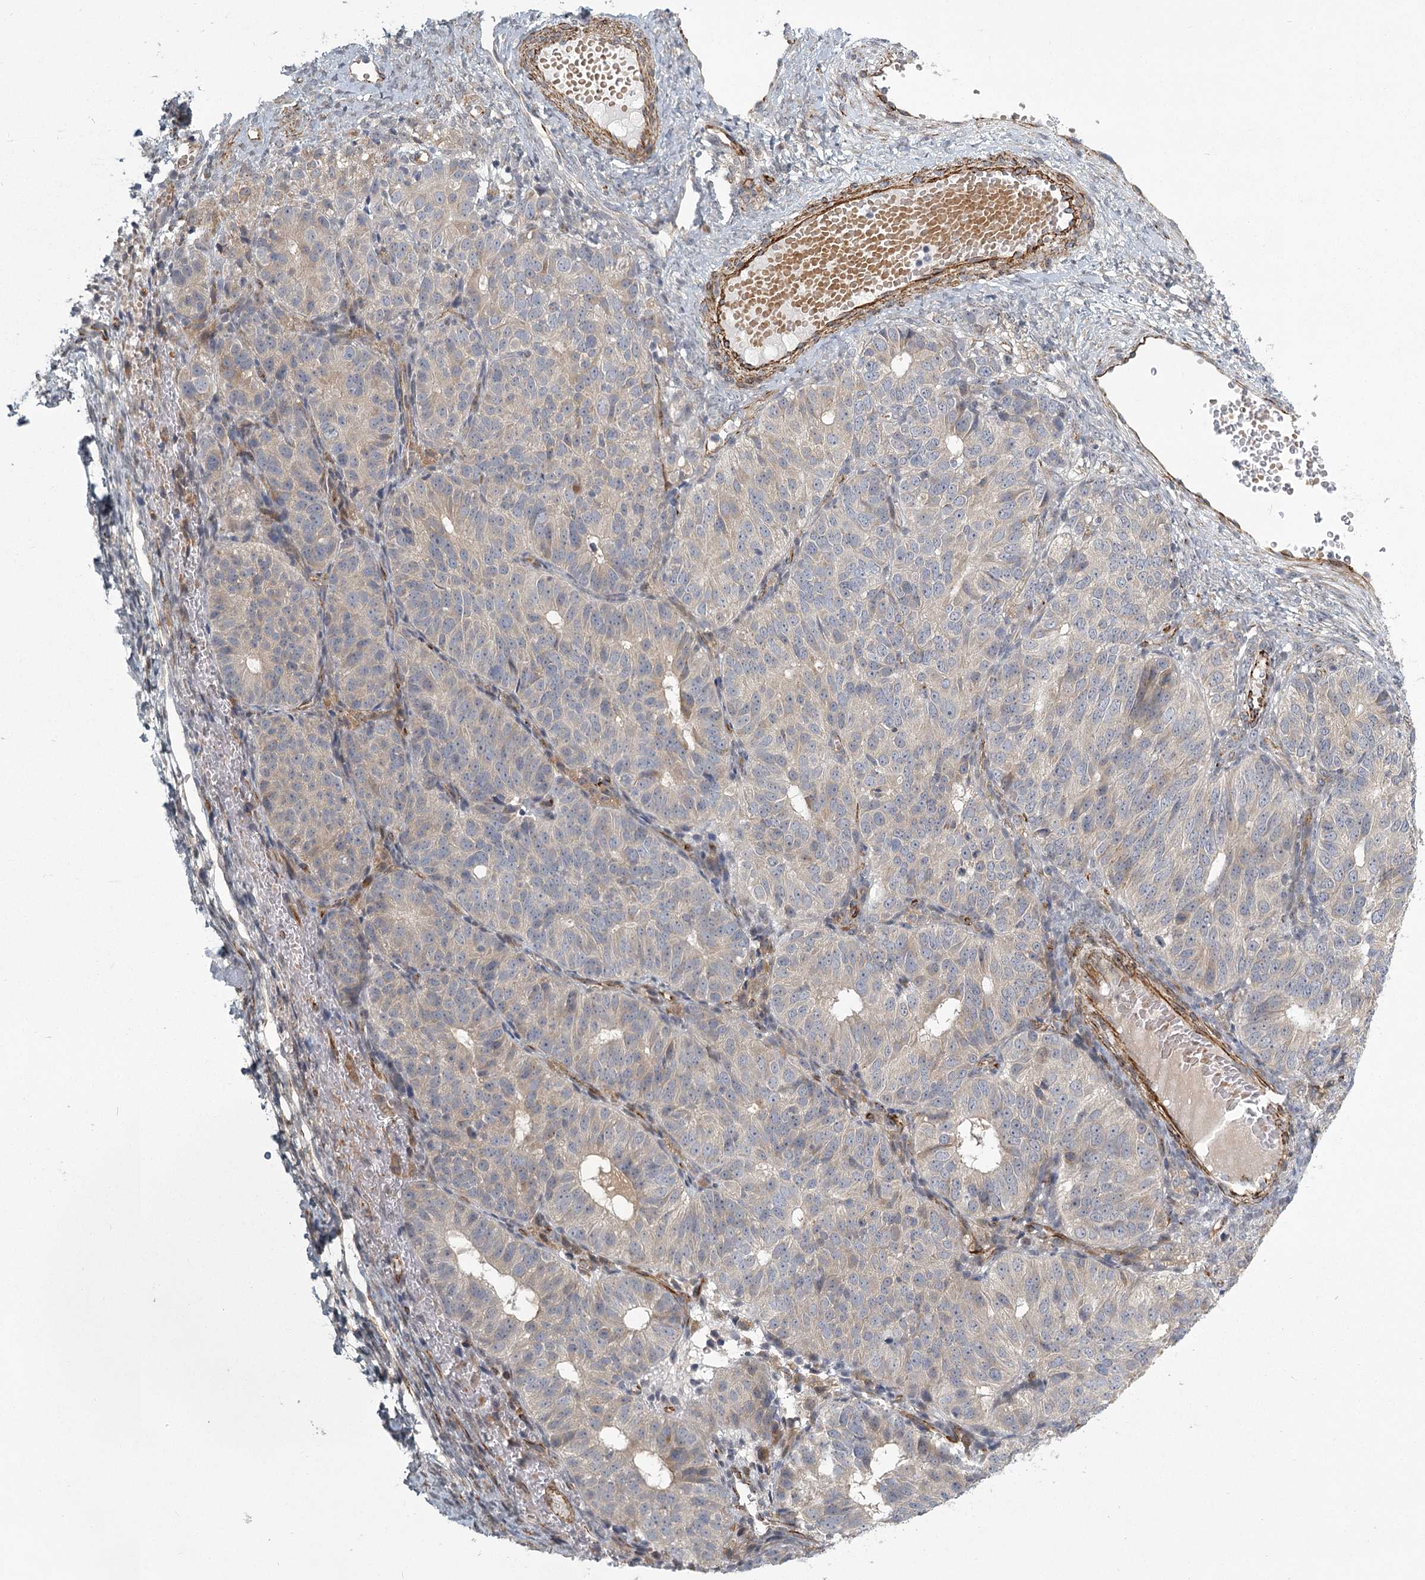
{"staining": {"intensity": "weak", "quantity": "<25%", "location": "cytoplasmic/membranous"}, "tissue": "ovarian cancer", "cell_type": "Tumor cells", "image_type": "cancer", "snomed": [{"axis": "morphology", "description": "Carcinoma, endometroid"}, {"axis": "topography", "description": "Ovary"}], "caption": "DAB (3,3'-diaminobenzidine) immunohistochemical staining of ovarian endometroid carcinoma exhibits no significant positivity in tumor cells. (Brightfield microscopy of DAB (3,3'-diaminobenzidine) IHC at high magnification).", "gene": "MEPE", "patient": {"sex": "female", "age": 51}}